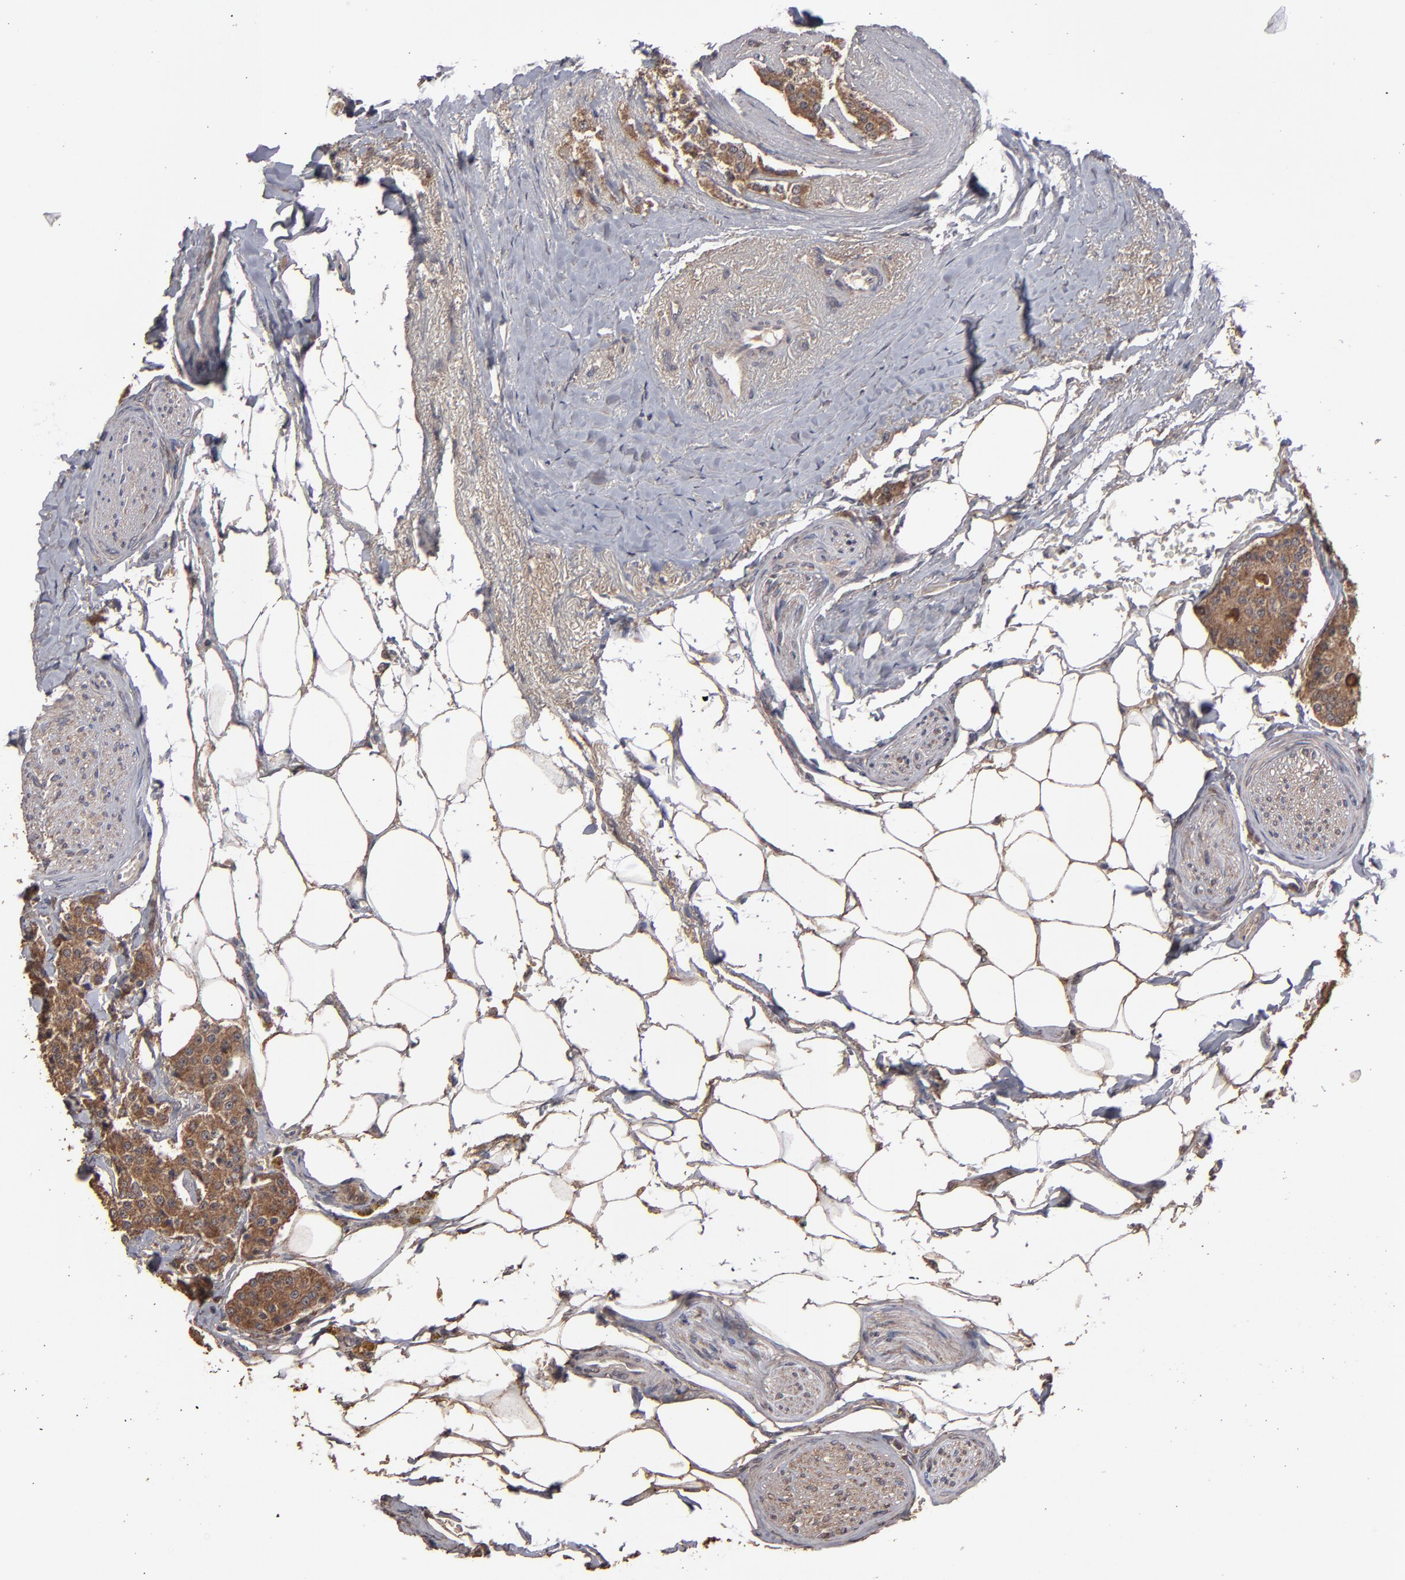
{"staining": {"intensity": "strong", "quantity": ">75%", "location": "cytoplasmic/membranous"}, "tissue": "carcinoid", "cell_type": "Tumor cells", "image_type": "cancer", "snomed": [{"axis": "morphology", "description": "Carcinoid, malignant, NOS"}, {"axis": "topography", "description": "Colon"}], "caption": "Immunohistochemistry (IHC) of carcinoid (malignant) reveals high levels of strong cytoplasmic/membranous expression in approximately >75% of tumor cells. (Brightfield microscopy of DAB IHC at high magnification).", "gene": "MMP2", "patient": {"sex": "female", "age": 61}}